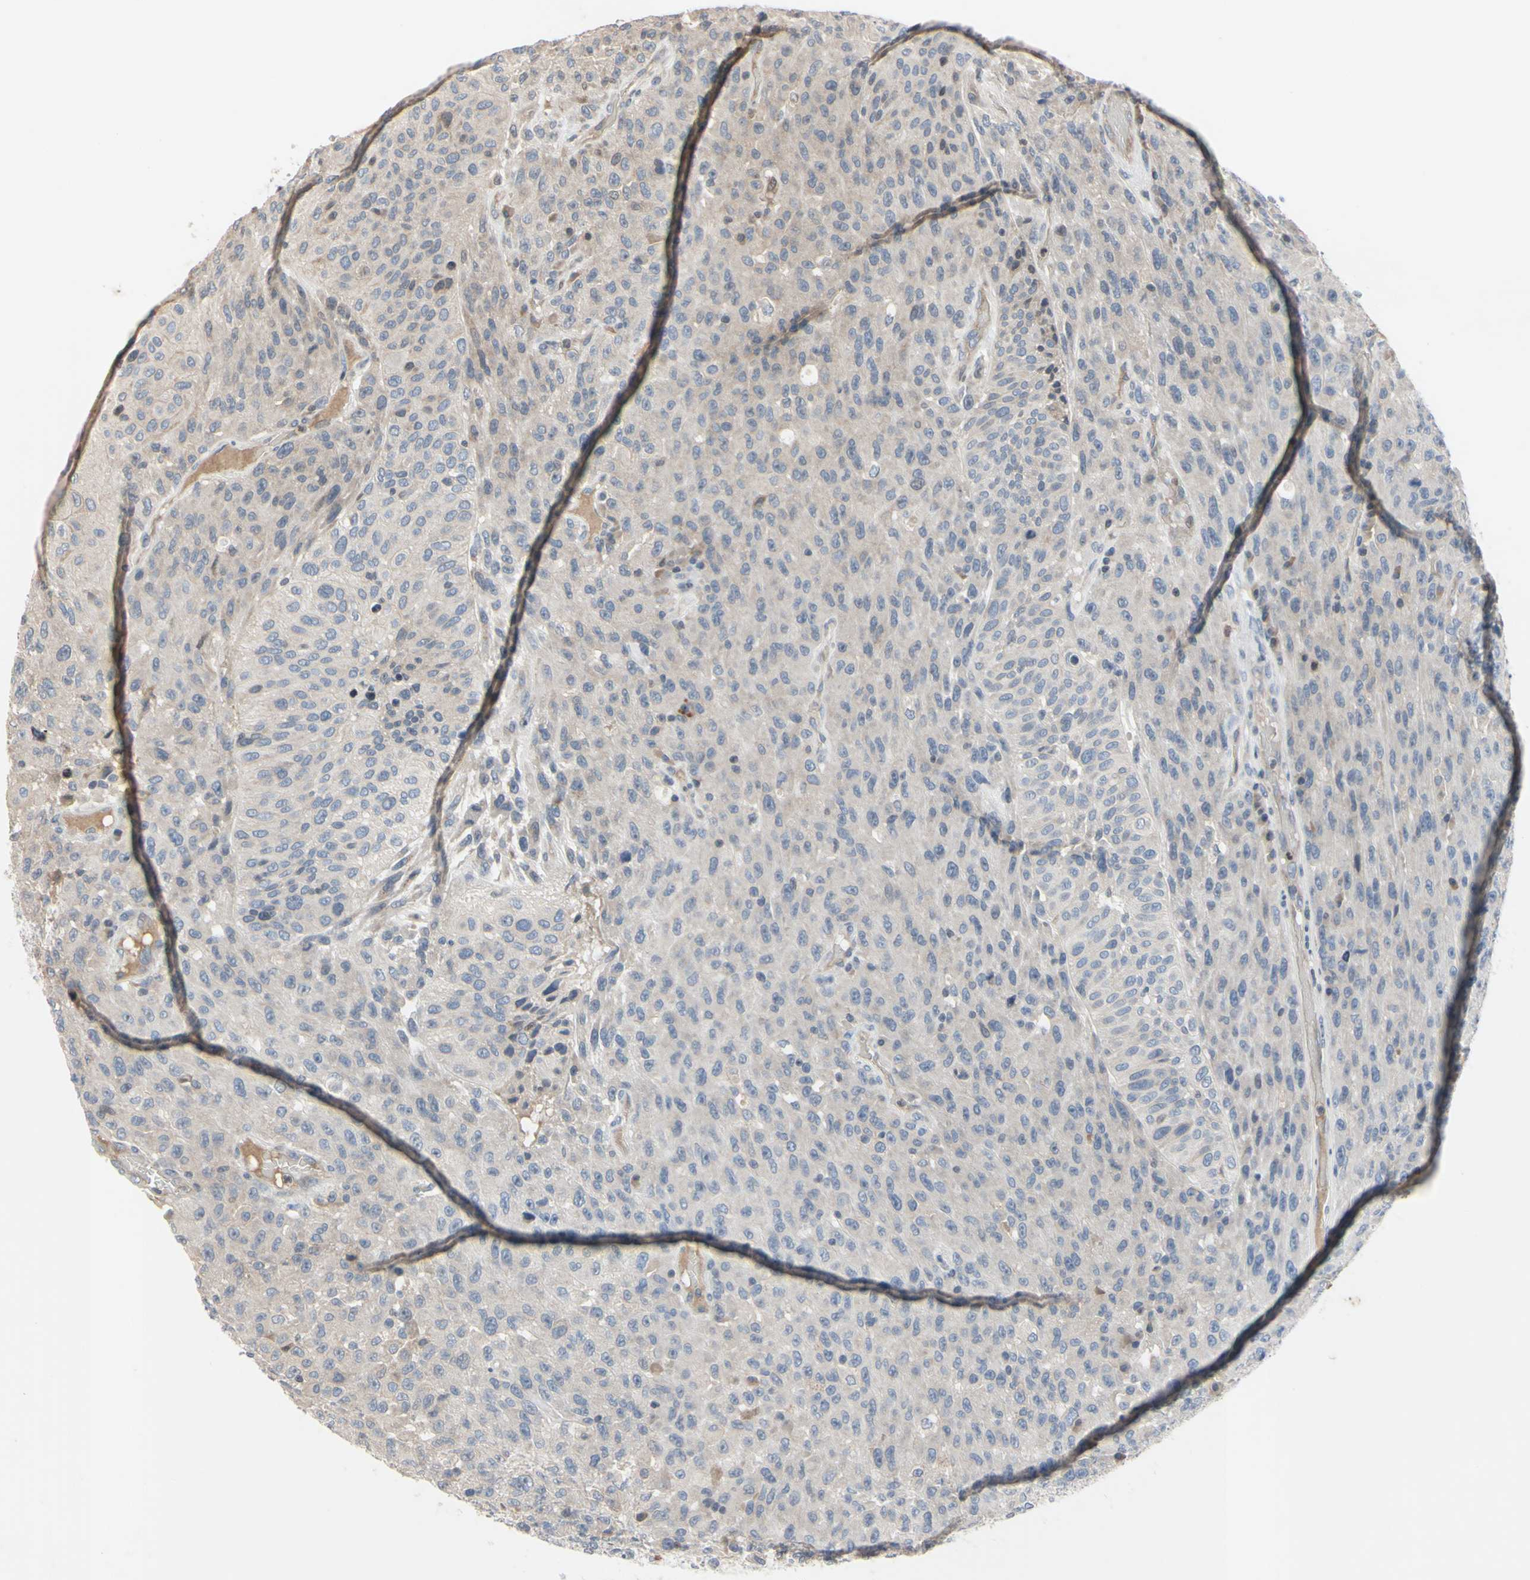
{"staining": {"intensity": "negative", "quantity": "none", "location": "none"}, "tissue": "urothelial cancer", "cell_type": "Tumor cells", "image_type": "cancer", "snomed": [{"axis": "morphology", "description": "Urothelial carcinoma, High grade"}, {"axis": "topography", "description": "Urinary bladder"}], "caption": "The image demonstrates no significant expression in tumor cells of urothelial carcinoma (high-grade).", "gene": "ARG1", "patient": {"sex": "male", "age": 66}}